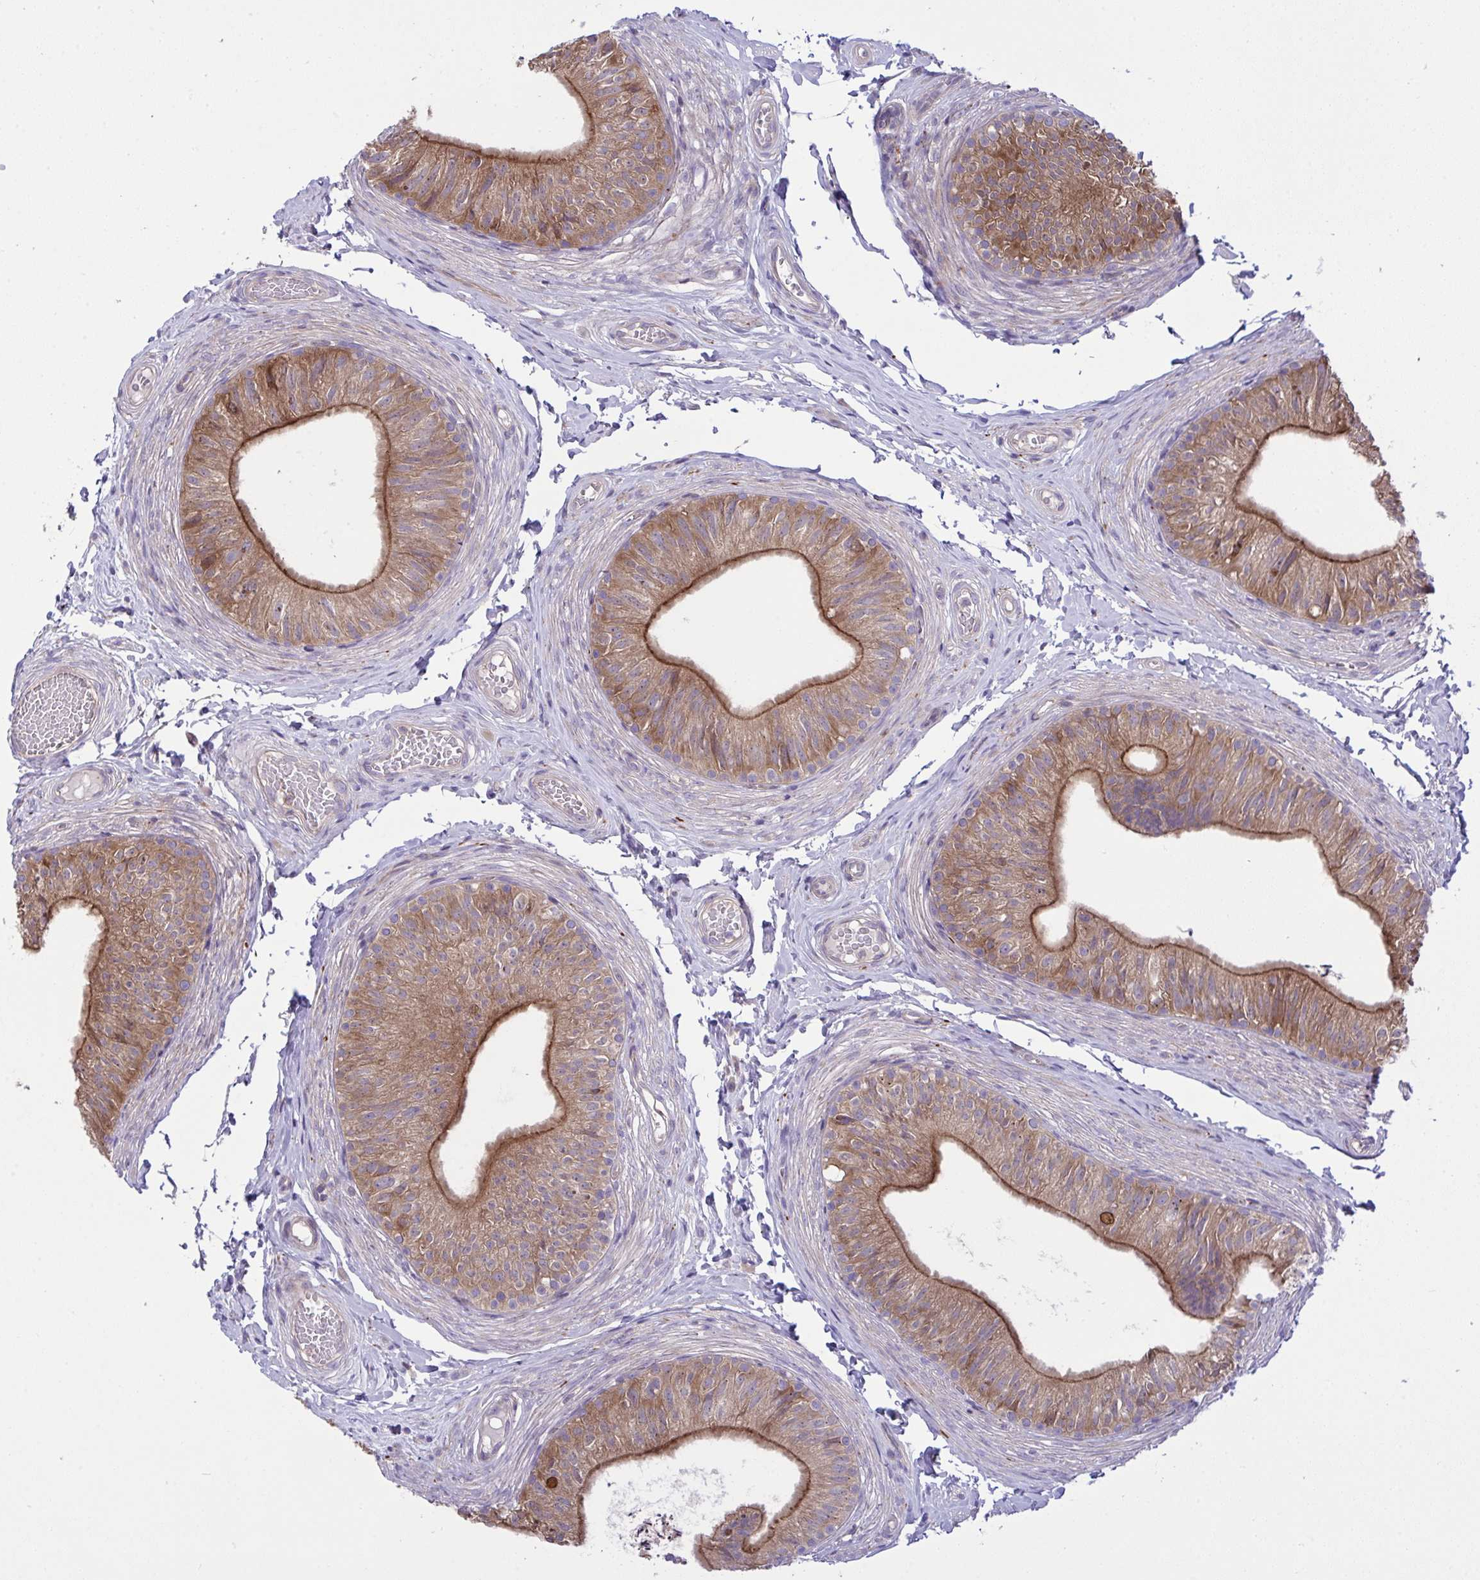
{"staining": {"intensity": "moderate", "quantity": ">75%", "location": "cytoplasmic/membranous"}, "tissue": "epididymis", "cell_type": "Glandular cells", "image_type": "normal", "snomed": [{"axis": "morphology", "description": "Normal tissue, NOS"}, {"axis": "topography", "description": "Epididymis, spermatic cord, NOS"}, {"axis": "topography", "description": "Epididymis"}, {"axis": "topography", "description": "Peripheral nerve tissue"}], "caption": "A medium amount of moderate cytoplasmic/membranous expression is present in about >75% of glandular cells in unremarkable epididymis.", "gene": "GRB14", "patient": {"sex": "male", "age": 29}}